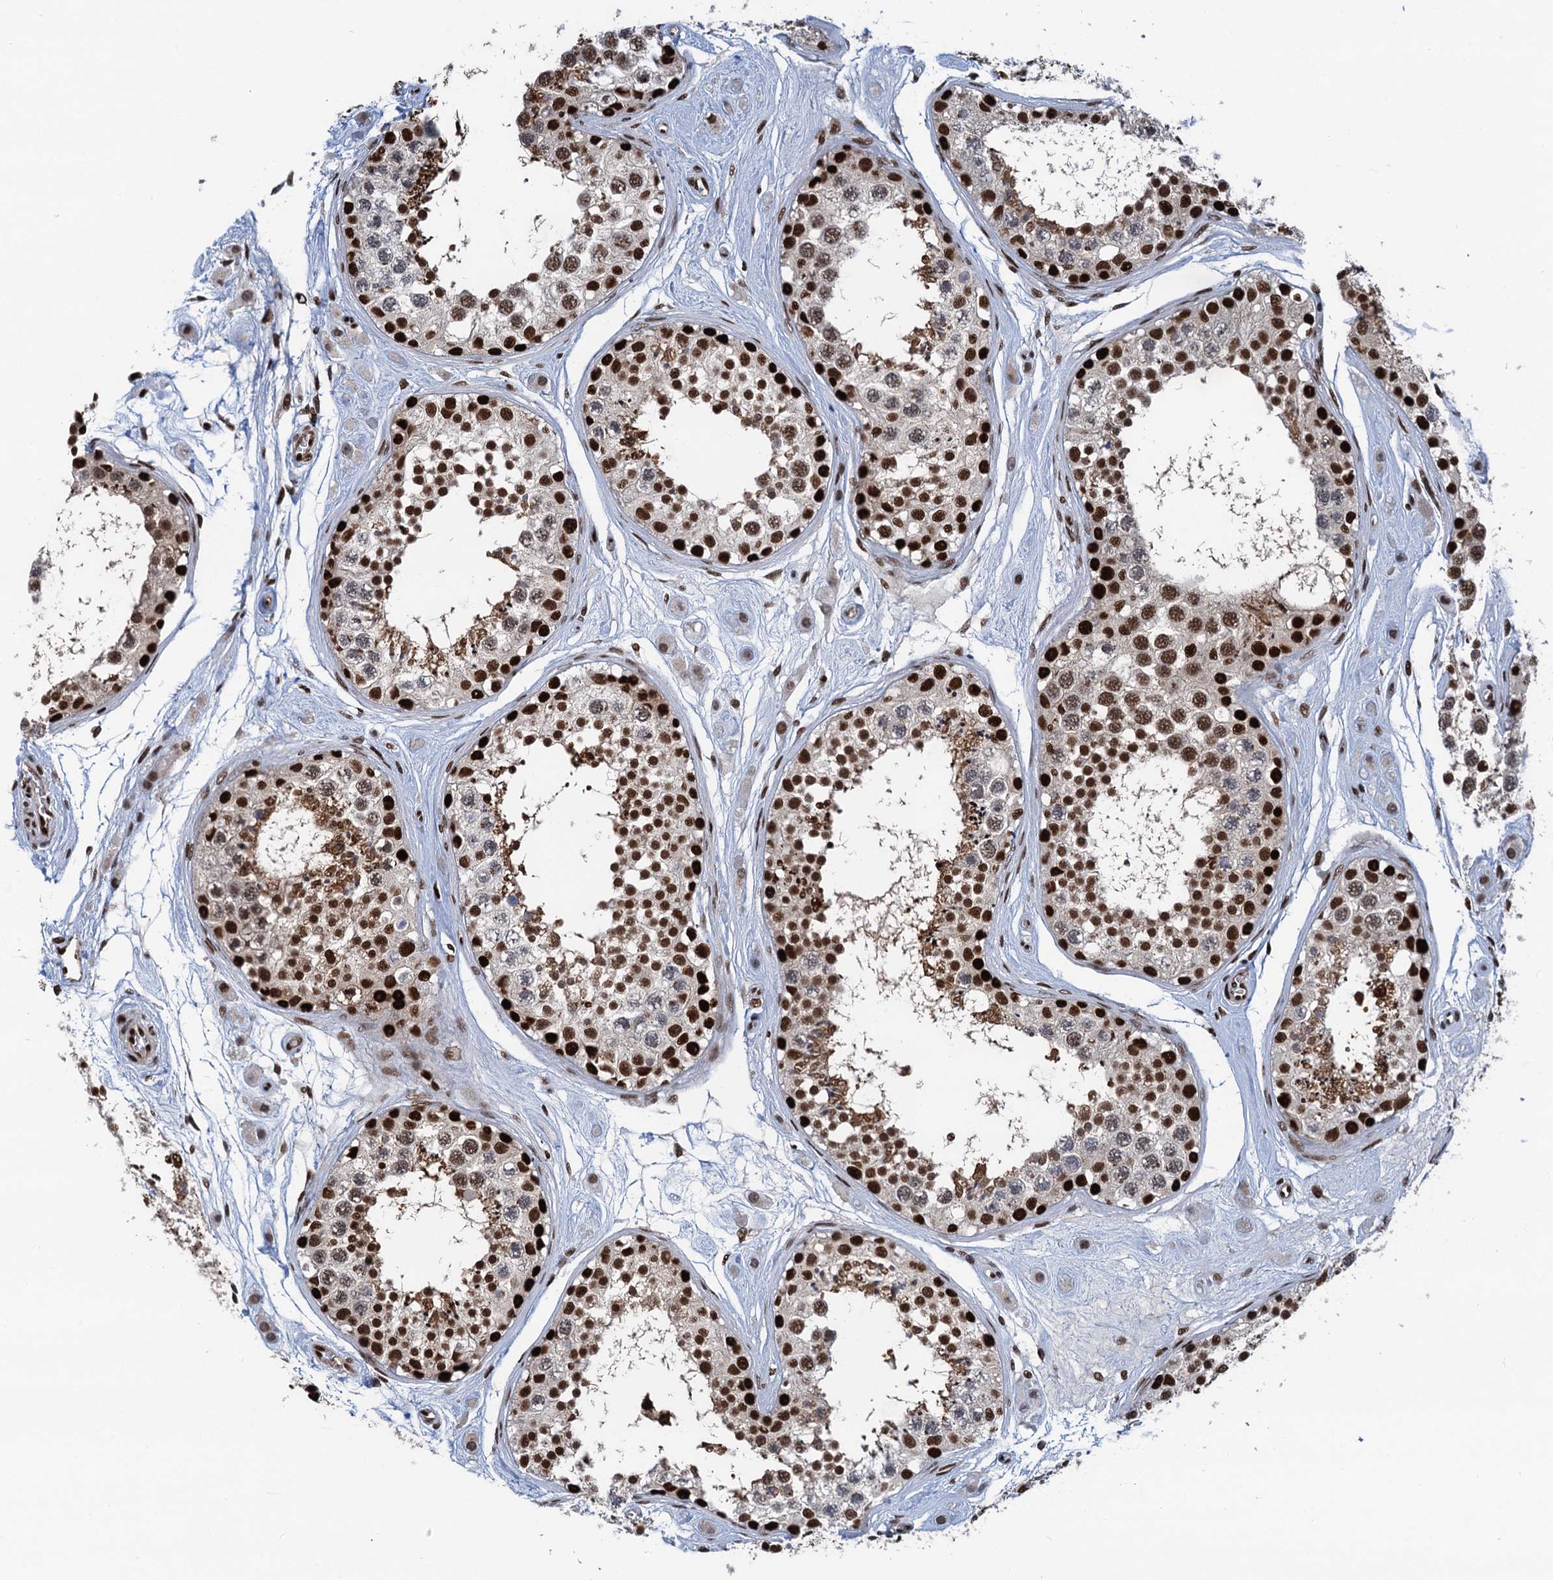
{"staining": {"intensity": "strong", "quantity": ">75%", "location": "cytoplasmic/membranous,nuclear"}, "tissue": "testis", "cell_type": "Cells in seminiferous ducts", "image_type": "normal", "snomed": [{"axis": "morphology", "description": "Normal tissue, NOS"}, {"axis": "topography", "description": "Testis"}], "caption": "Protein expression analysis of unremarkable human testis reveals strong cytoplasmic/membranous,nuclear staining in about >75% of cells in seminiferous ducts. (Brightfield microscopy of DAB IHC at high magnification).", "gene": "PPP4R1", "patient": {"sex": "male", "age": 25}}